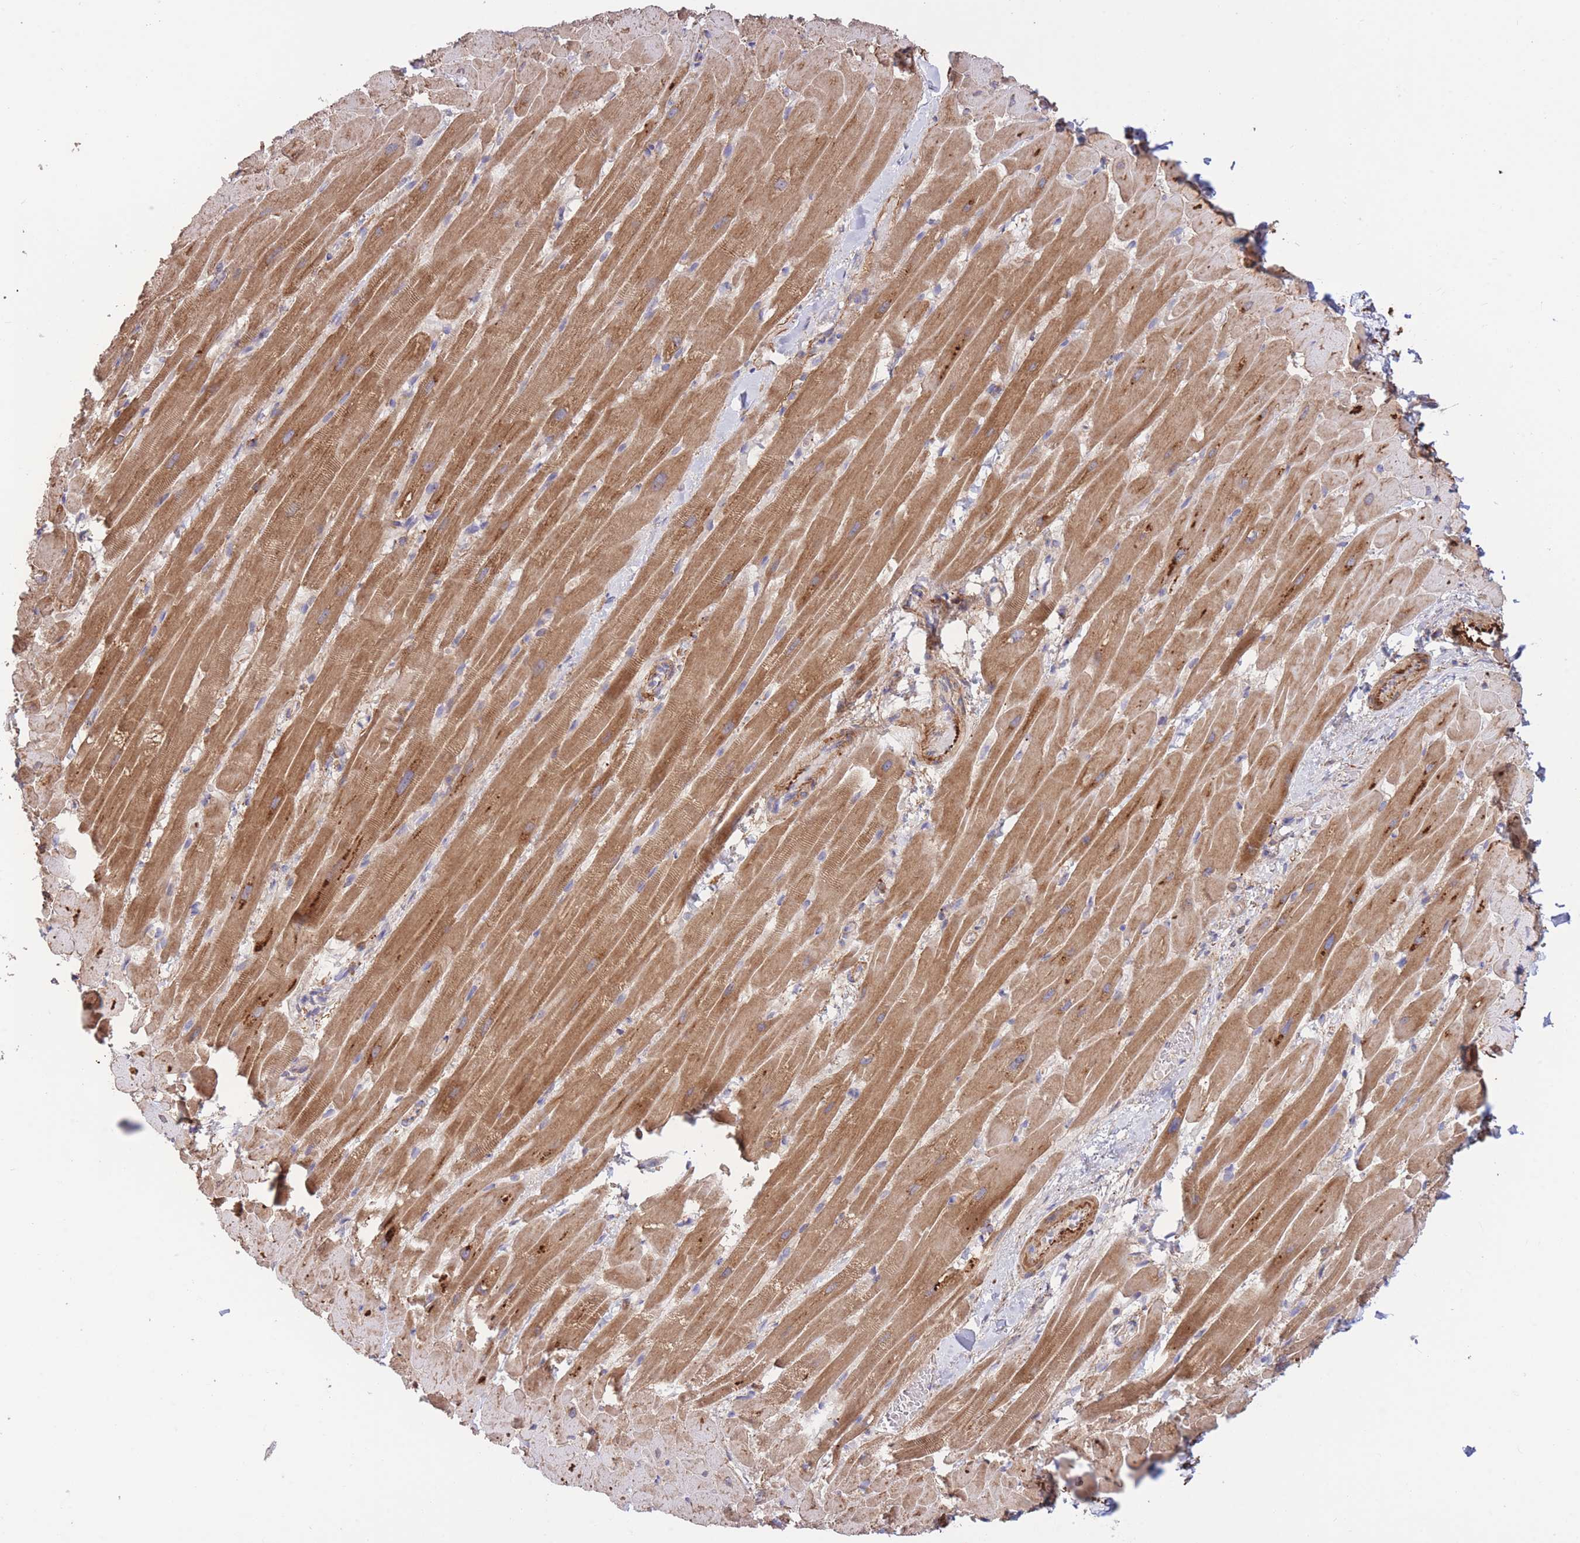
{"staining": {"intensity": "moderate", "quantity": ">75%", "location": "cytoplasmic/membranous"}, "tissue": "heart muscle", "cell_type": "Cardiomyocytes", "image_type": "normal", "snomed": [{"axis": "morphology", "description": "Normal tissue, NOS"}, {"axis": "topography", "description": "Heart"}], "caption": "This histopathology image shows immunohistochemistry (IHC) staining of normal human heart muscle, with medium moderate cytoplasmic/membranous staining in about >75% of cardiomyocytes.", "gene": "ATP13A2", "patient": {"sex": "male", "age": 37}}